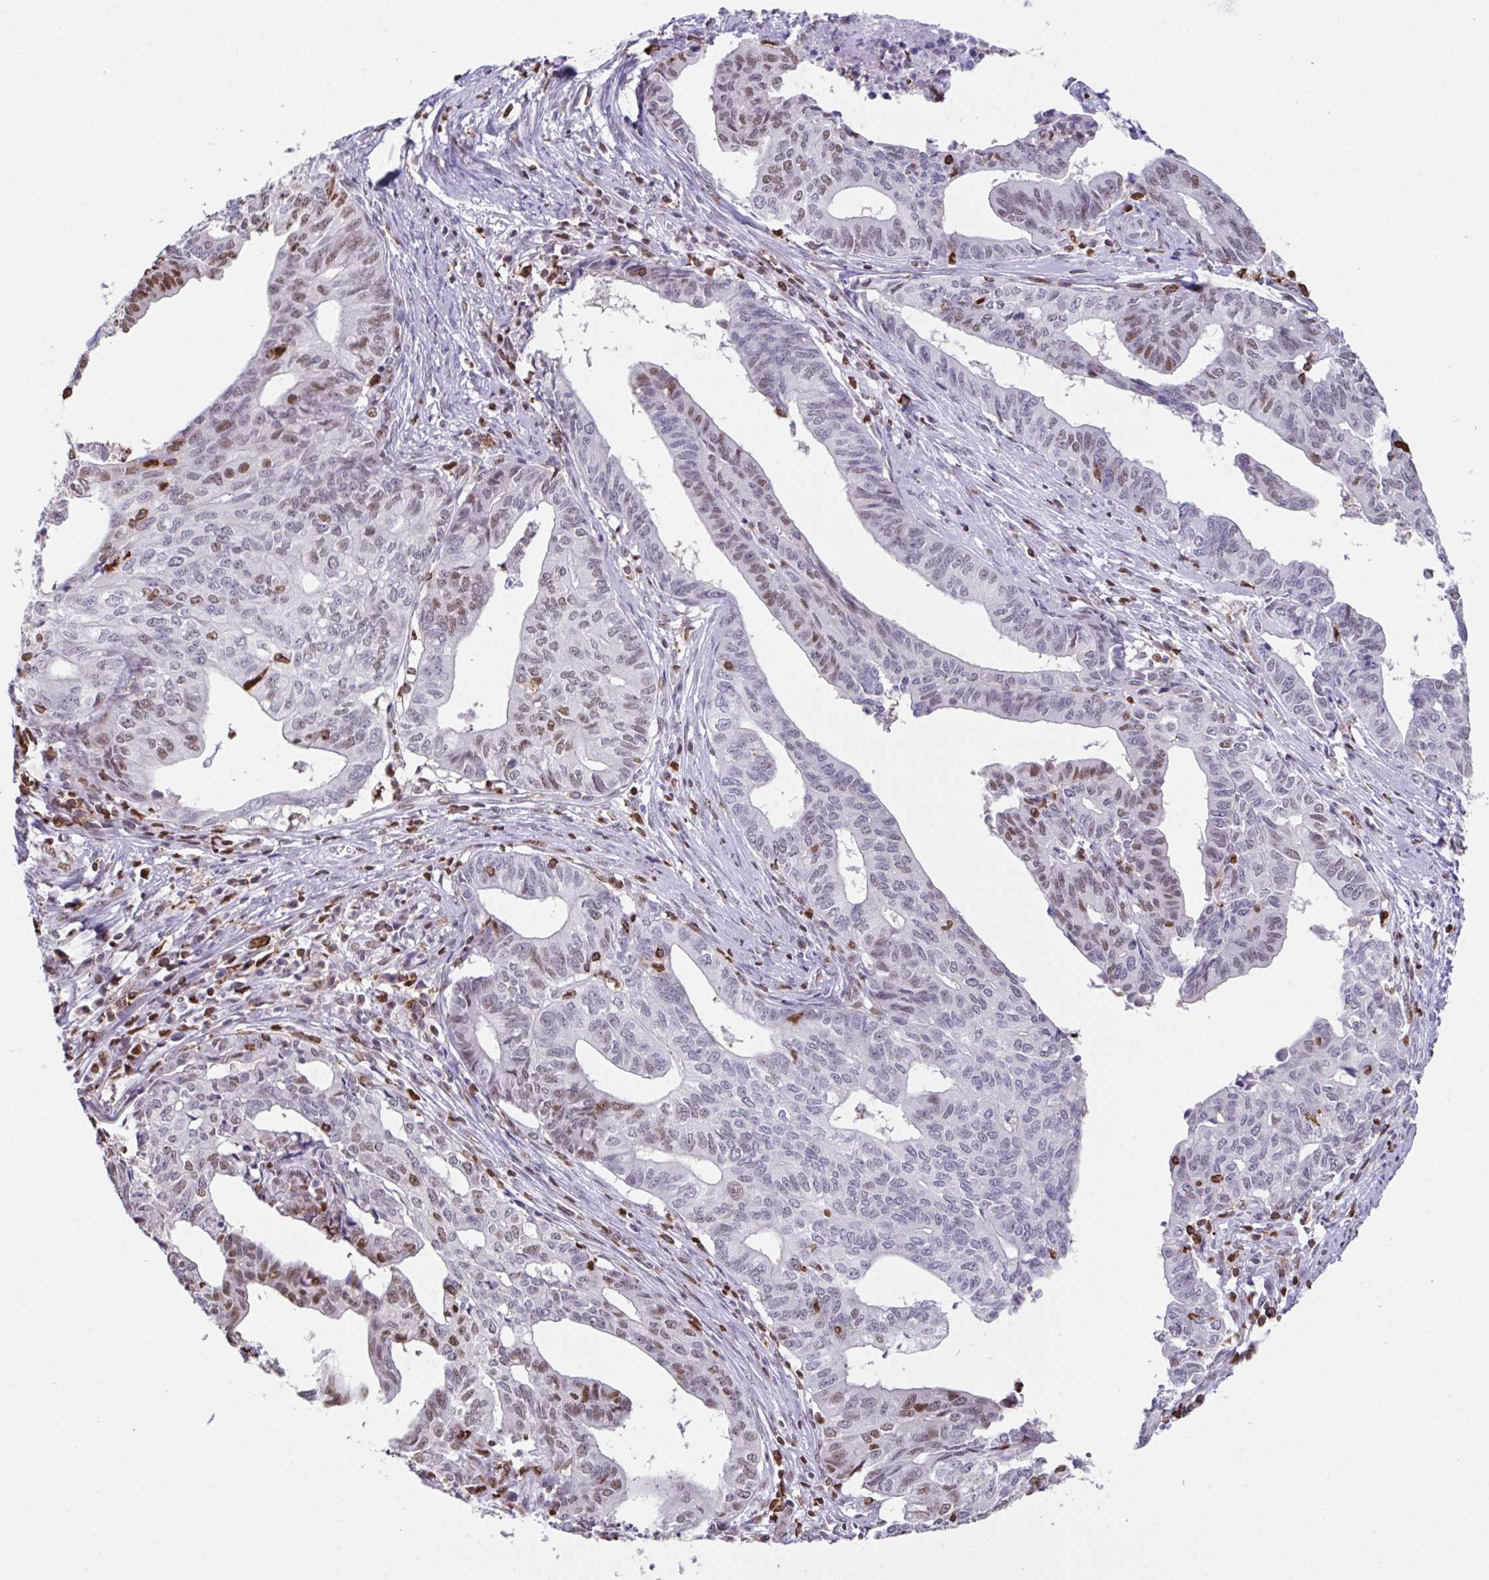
{"staining": {"intensity": "moderate", "quantity": "25%-75%", "location": "nuclear"}, "tissue": "endometrial cancer", "cell_type": "Tumor cells", "image_type": "cancer", "snomed": [{"axis": "morphology", "description": "Adenocarcinoma, NOS"}, {"axis": "topography", "description": "Endometrium"}], "caption": "Human endometrial adenocarcinoma stained for a protein (brown) shows moderate nuclear positive positivity in about 25%-75% of tumor cells.", "gene": "BTBD10", "patient": {"sex": "female", "age": 65}}